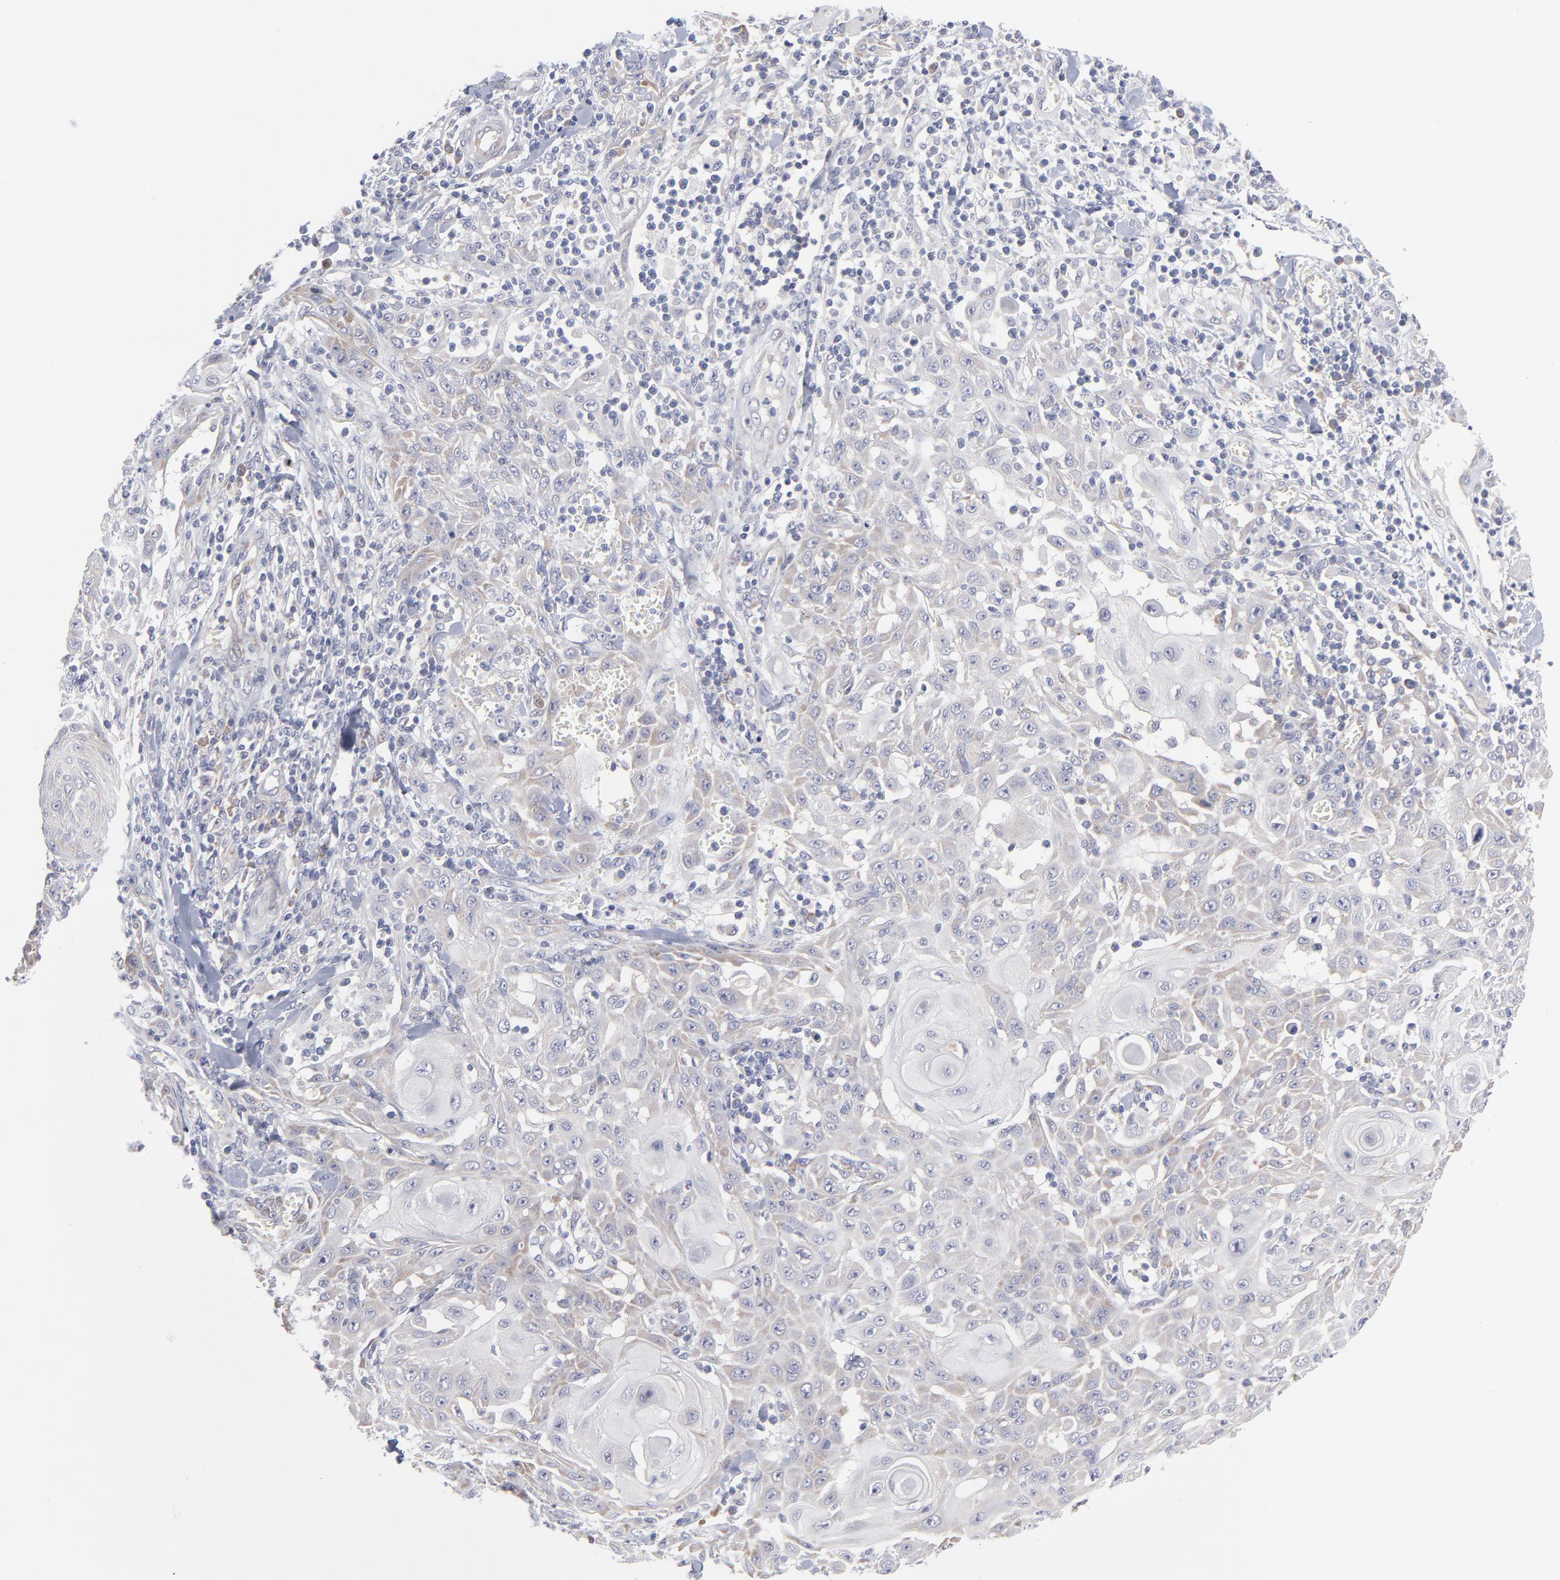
{"staining": {"intensity": "negative", "quantity": "none", "location": "none"}, "tissue": "skin cancer", "cell_type": "Tumor cells", "image_type": "cancer", "snomed": [{"axis": "morphology", "description": "Squamous cell carcinoma, NOS"}, {"axis": "topography", "description": "Skin"}], "caption": "Protein analysis of squamous cell carcinoma (skin) shows no significant positivity in tumor cells.", "gene": "RPS24", "patient": {"sex": "male", "age": 24}}